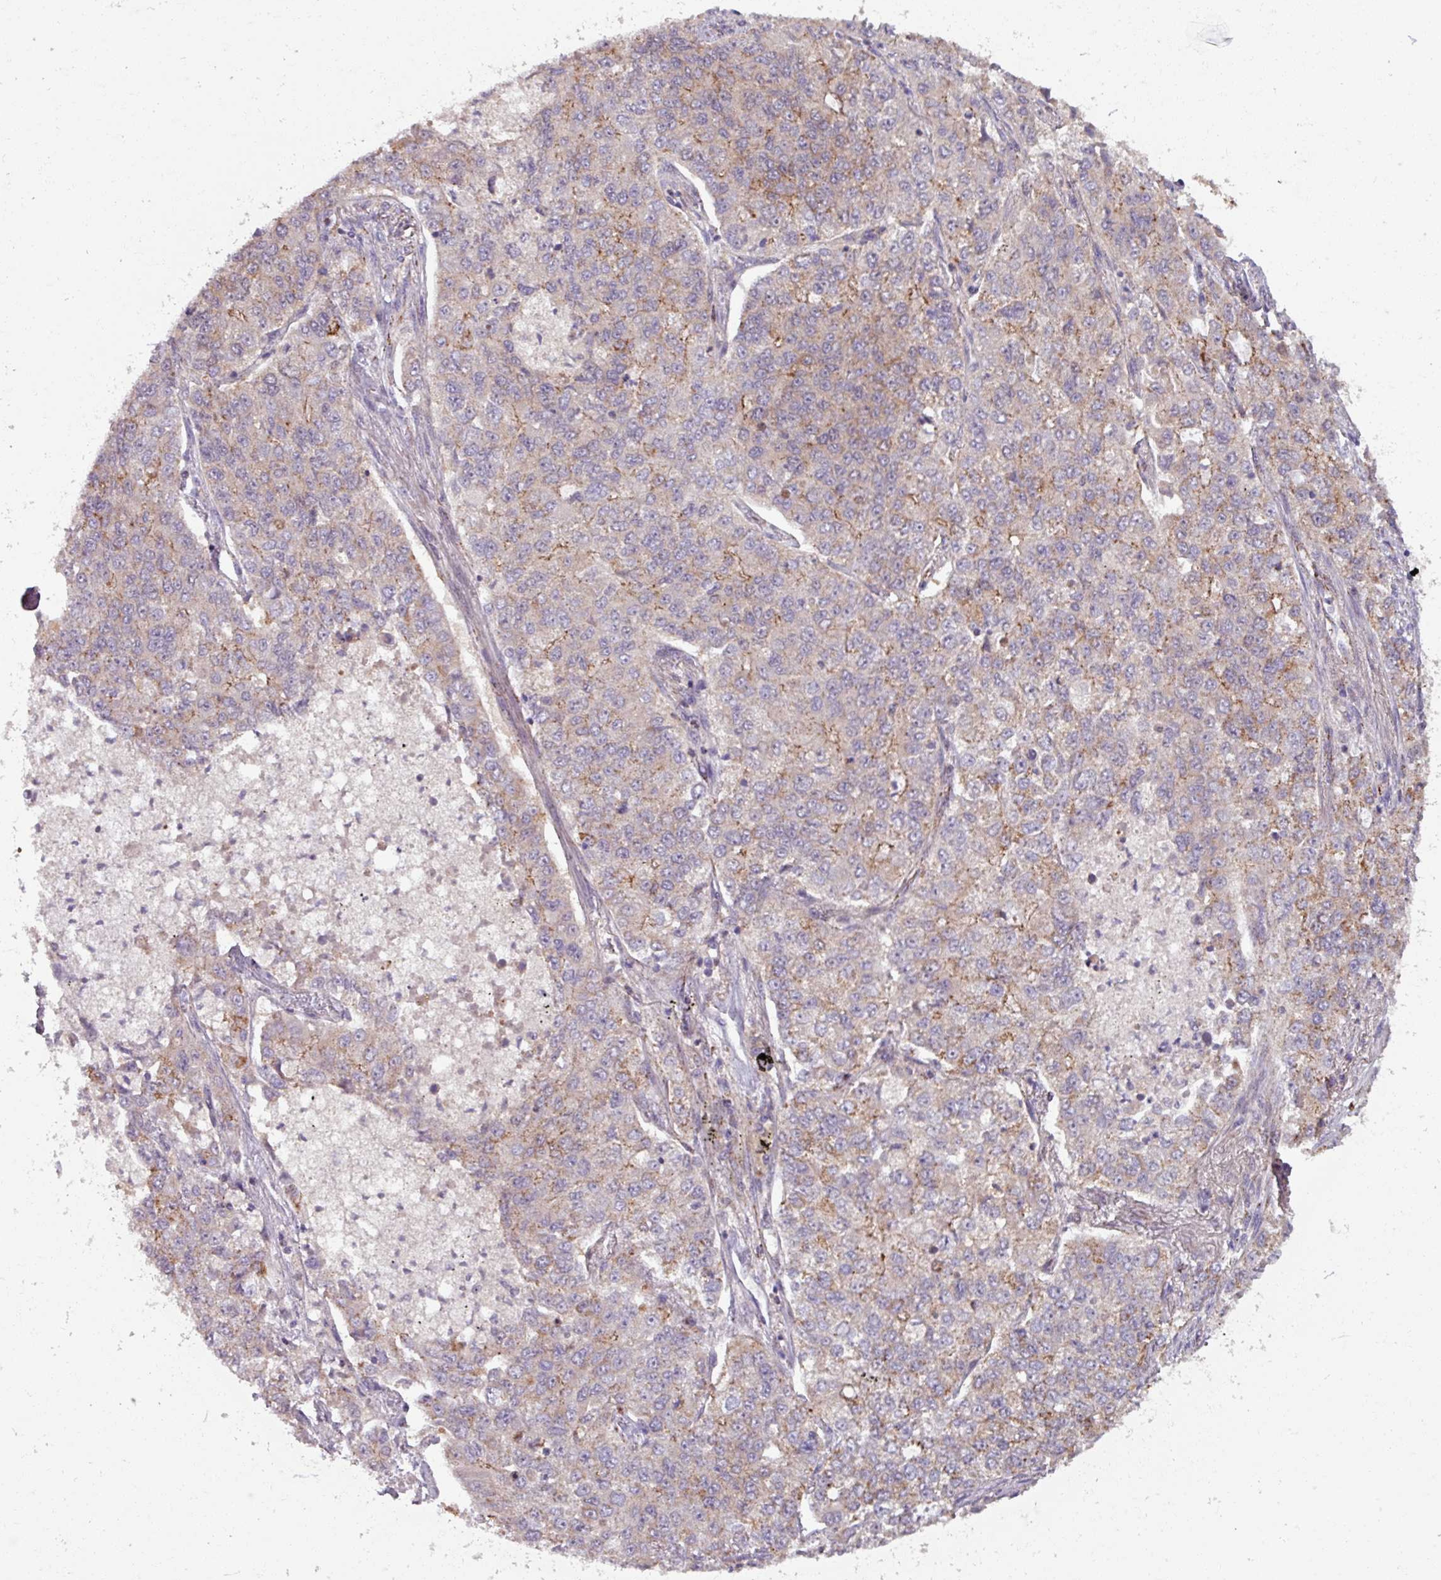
{"staining": {"intensity": "moderate", "quantity": "<25%", "location": "cytoplasmic/membranous"}, "tissue": "lung cancer", "cell_type": "Tumor cells", "image_type": "cancer", "snomed": [{"axis": "morphology", "description": "Adenocarcinoma, NOS"}, {"axis": "topography", "description": "Lung"}], "caption": "A high-resolution histopathology image shows immunohistochemistry (IHC) staining of lung cancer, which exhibits moderate cytoplasmic/membranous staining in approximately <25% of tumor cells. The staining was performed using DAB (3,3'-diaminobenzidine), with brown indicating positive protein expression. Nuclei are stained blue with hematoxylin.", "gene": "PNMA6A", "patient": {"sex": "male", "age": 49}}